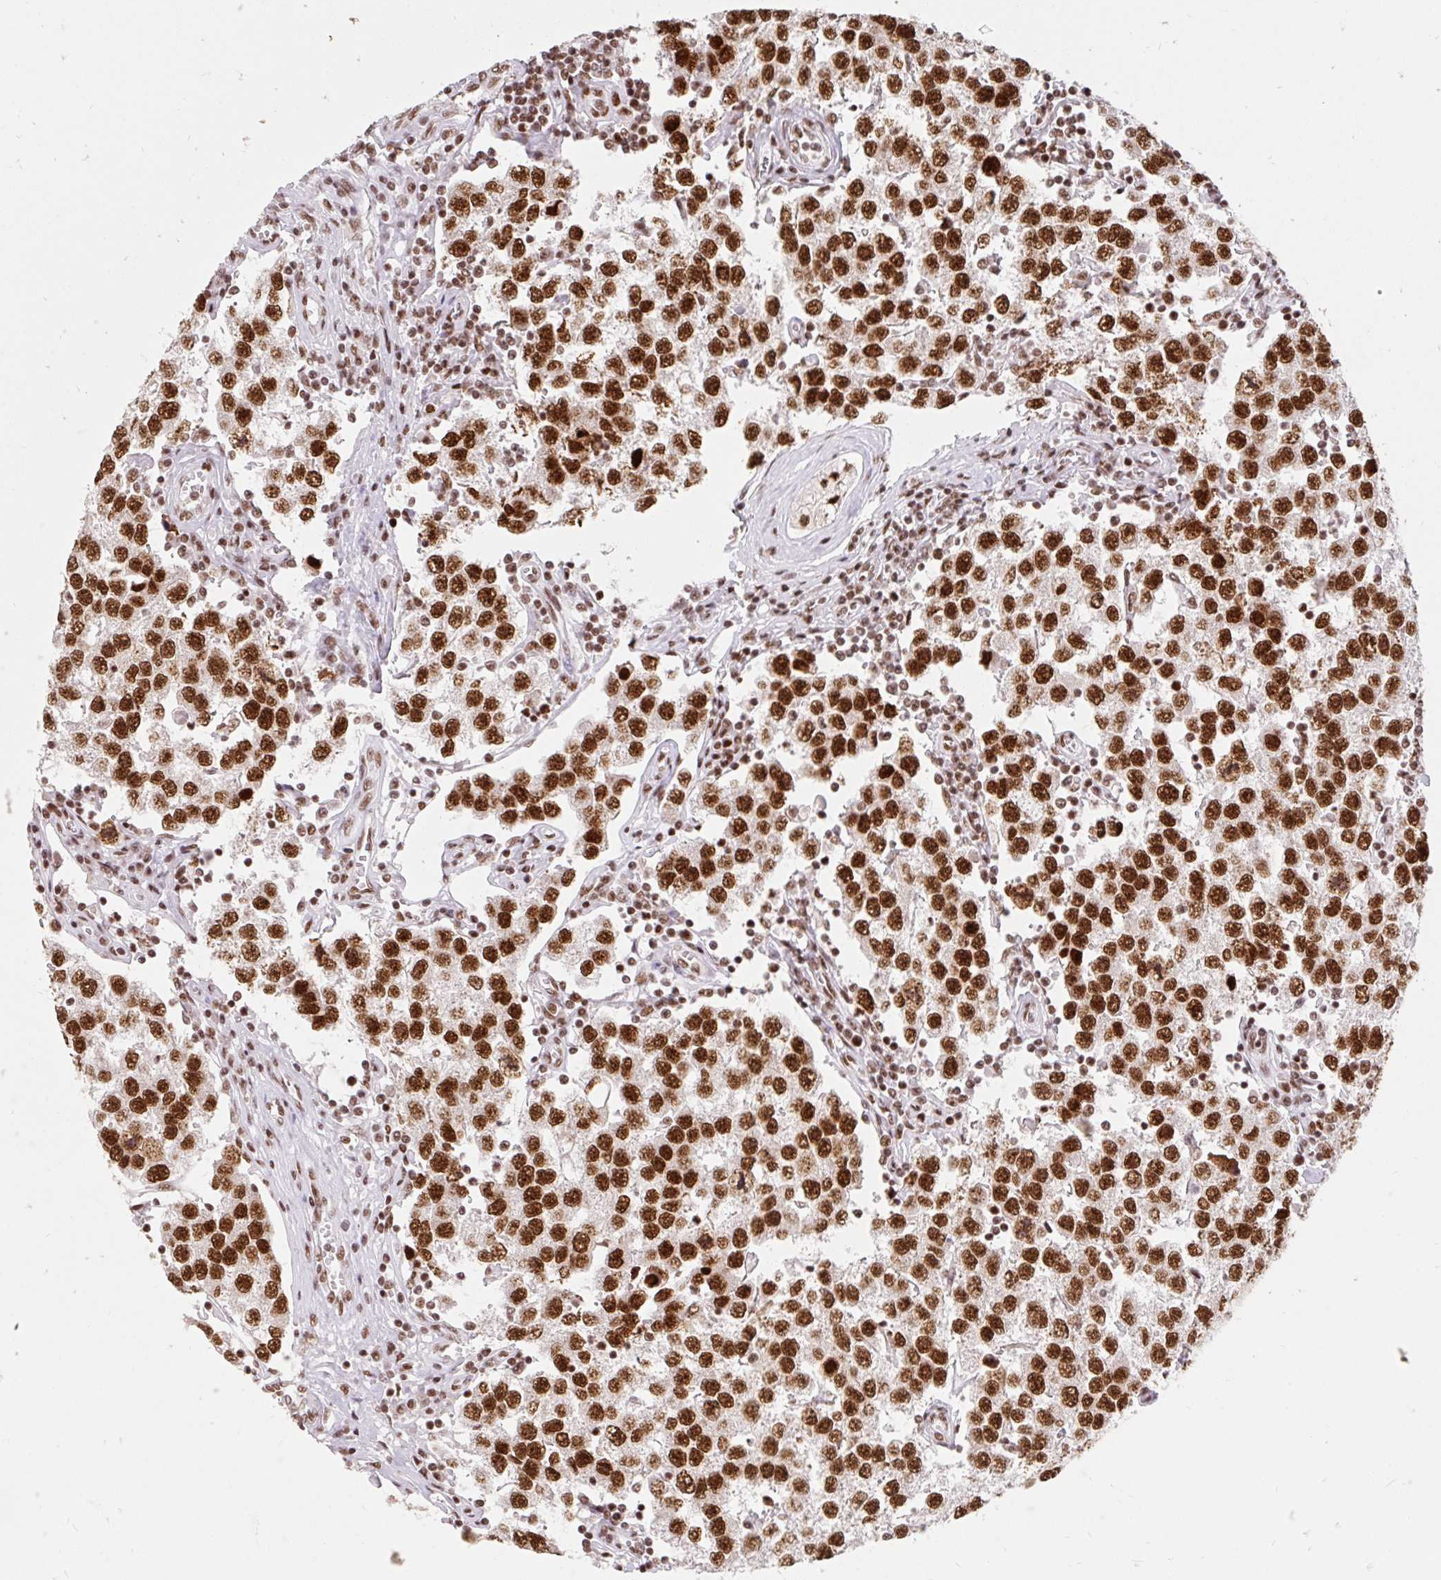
{"staining": {"intensity": "strong", "quantity": ">75%", "location": "nuclear"}, "tissue": "testis cancer", "cell_type": "Tumor cells", "image_type": "cancer", "snomed": [{"axis": "morphology", "description": "Seminoma, NOS"}, {"axis": "topography", "description": "Testis"}], "caption": "Immunohistochemical staining of seminoma (testis) displays high levels of strong nuclear protein staining in approximately >75% of tumor cells. The protein of interest is shown in brown color, while the nuclei are stained blue.", "gene": "SRSF10", "patient": {"sex": "male", "age": 34}}